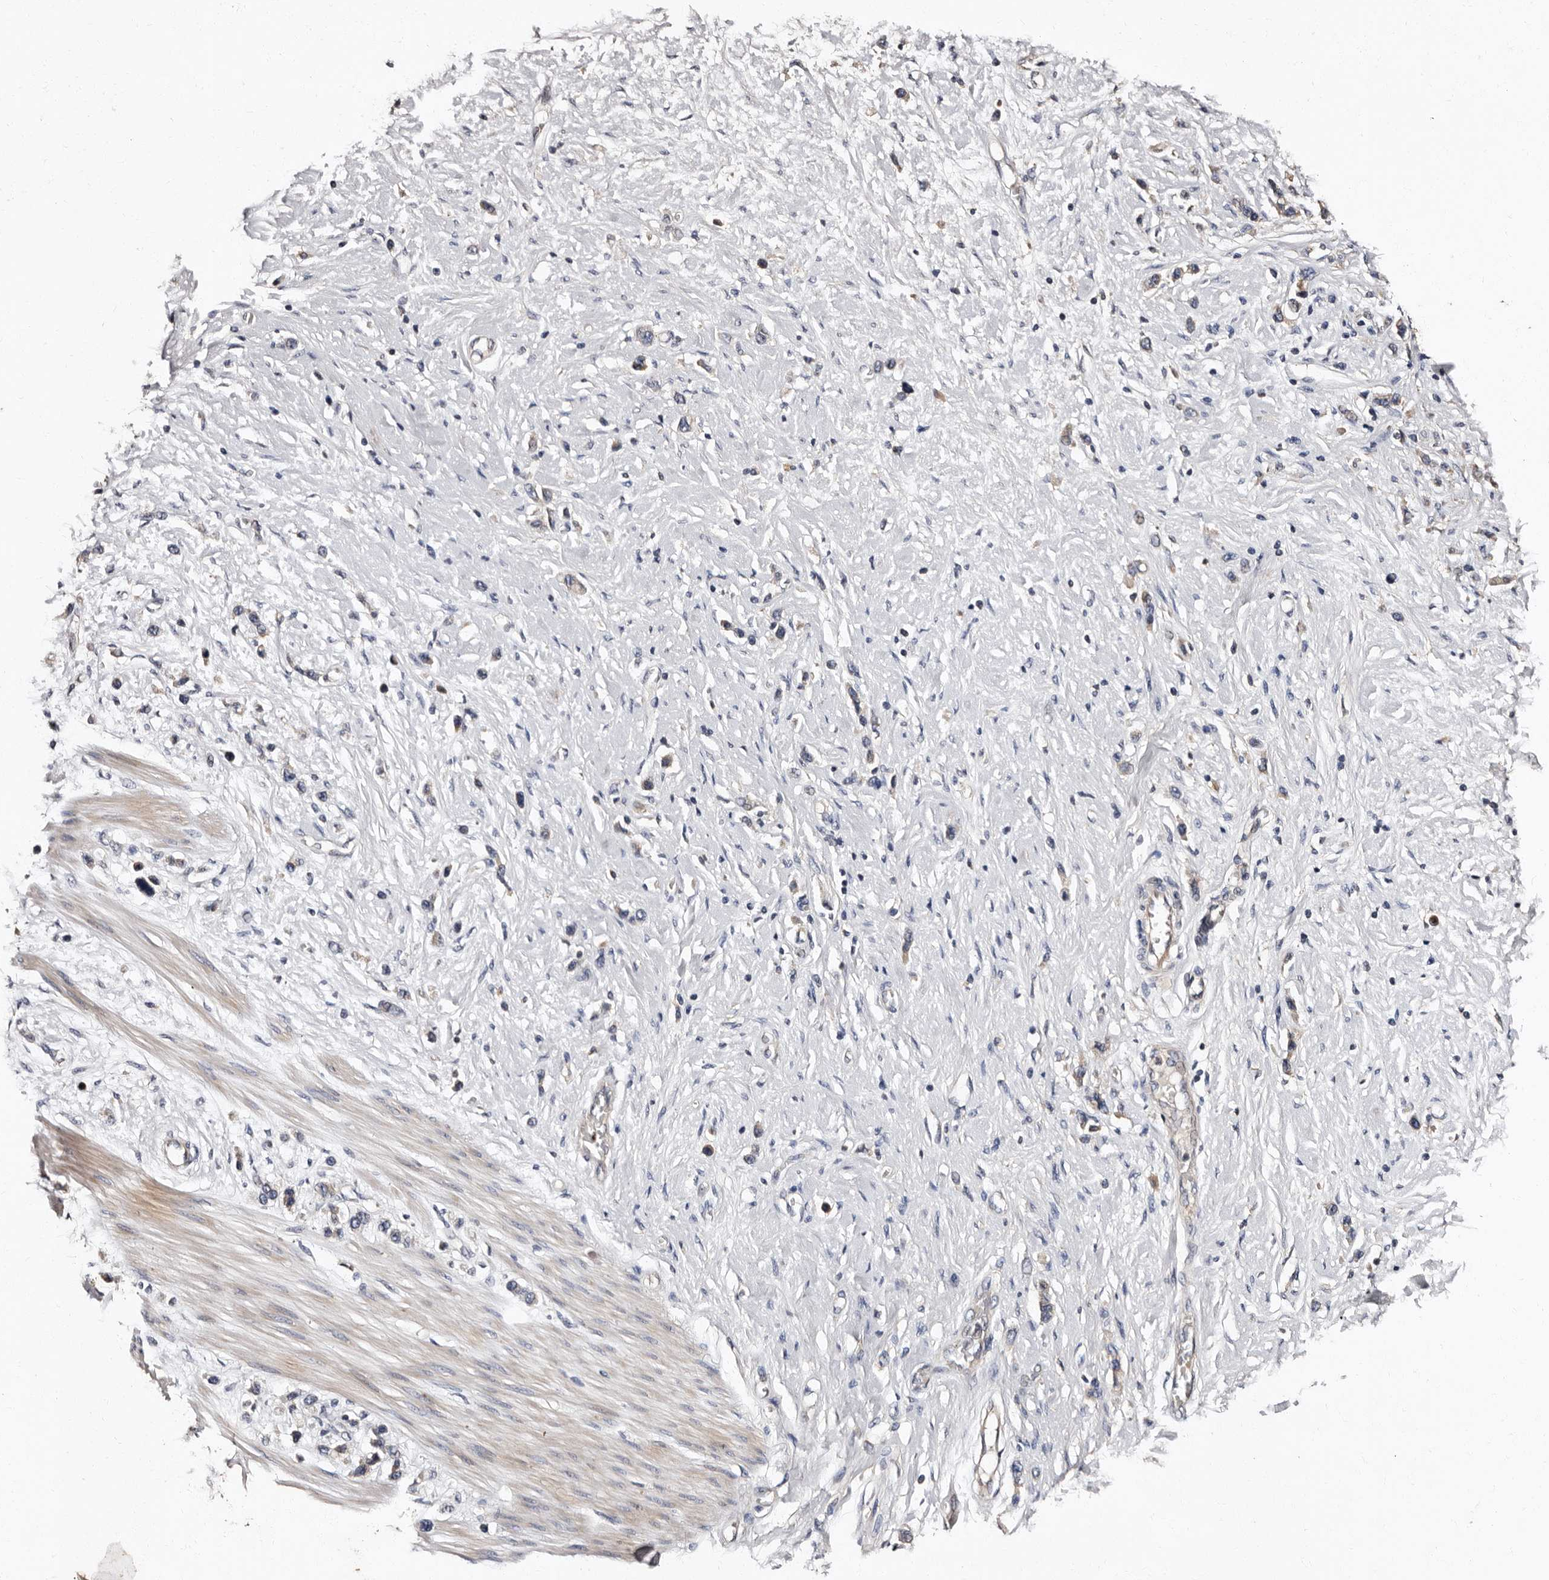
{"staining": {"intensity": "weak", "quantity": "<25%", "location": "cytoplasmic/membranous"}, "tissue": "stomach cancer", "cell_type": "Tumor cells", "image_type": "cancer", "snomed": [{"axis": "morphology", "description": "Adenocarcinoma, NOS"}, {"axis": "topography", "description": "Stomach"}], "caption": "Adenocarcinoma (stomach) was stained to show a protein in brown. There is no significant expression in tumor cells.", "gene": "ADCK5", "patient": {"sex": "female", "age": 65}}